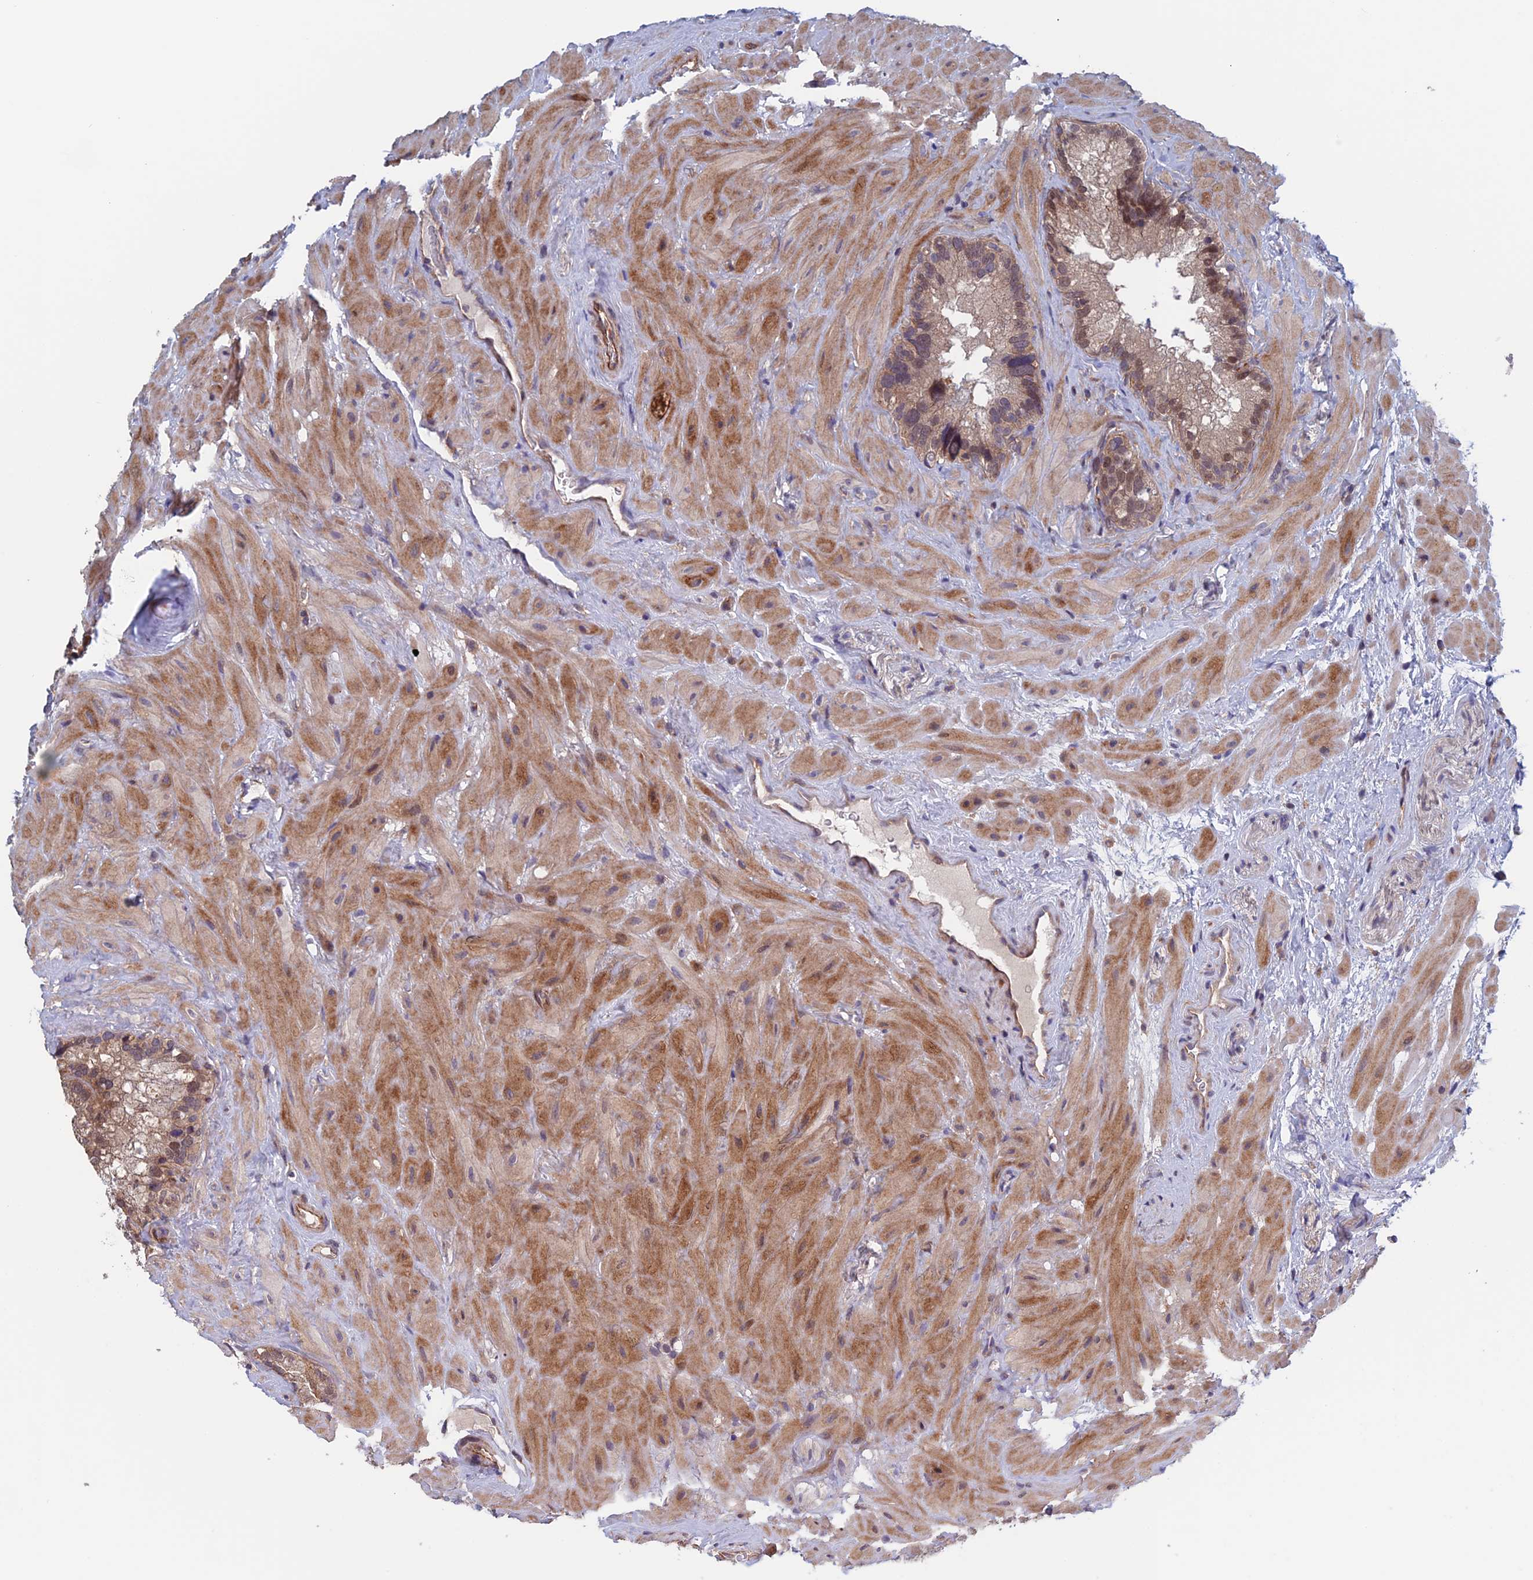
{"staining": {"intensity": "weak", "quantity": ">75%", "location": "cytoplasmic/membranous,nuclear"}, "tissue": "seminal vesicle", "cell_type": "Glandular cells", "image_type": "normal", "snomed": [{"axis": "morphology", "description": "Normal tissue, NOS"}, {"axis": "topography", "description": "Prostate"}, {"axis": "topography", "description": "Seminal veicle"}], "caption": "Unremarkable seminal vesicle displays weak cytoplasmic/membranous,nuclear positivity in approximately >75% of glandular cells, visualized by immunohistochemistry. Using DAB (3,3'-diaminobenzidine) (brown) and hematoxylin (blue) stains, captured at high magnification using brightfield microscopy.", "gene": "NUDT16L1", "patient": {"sex": "male", "age": 68}}